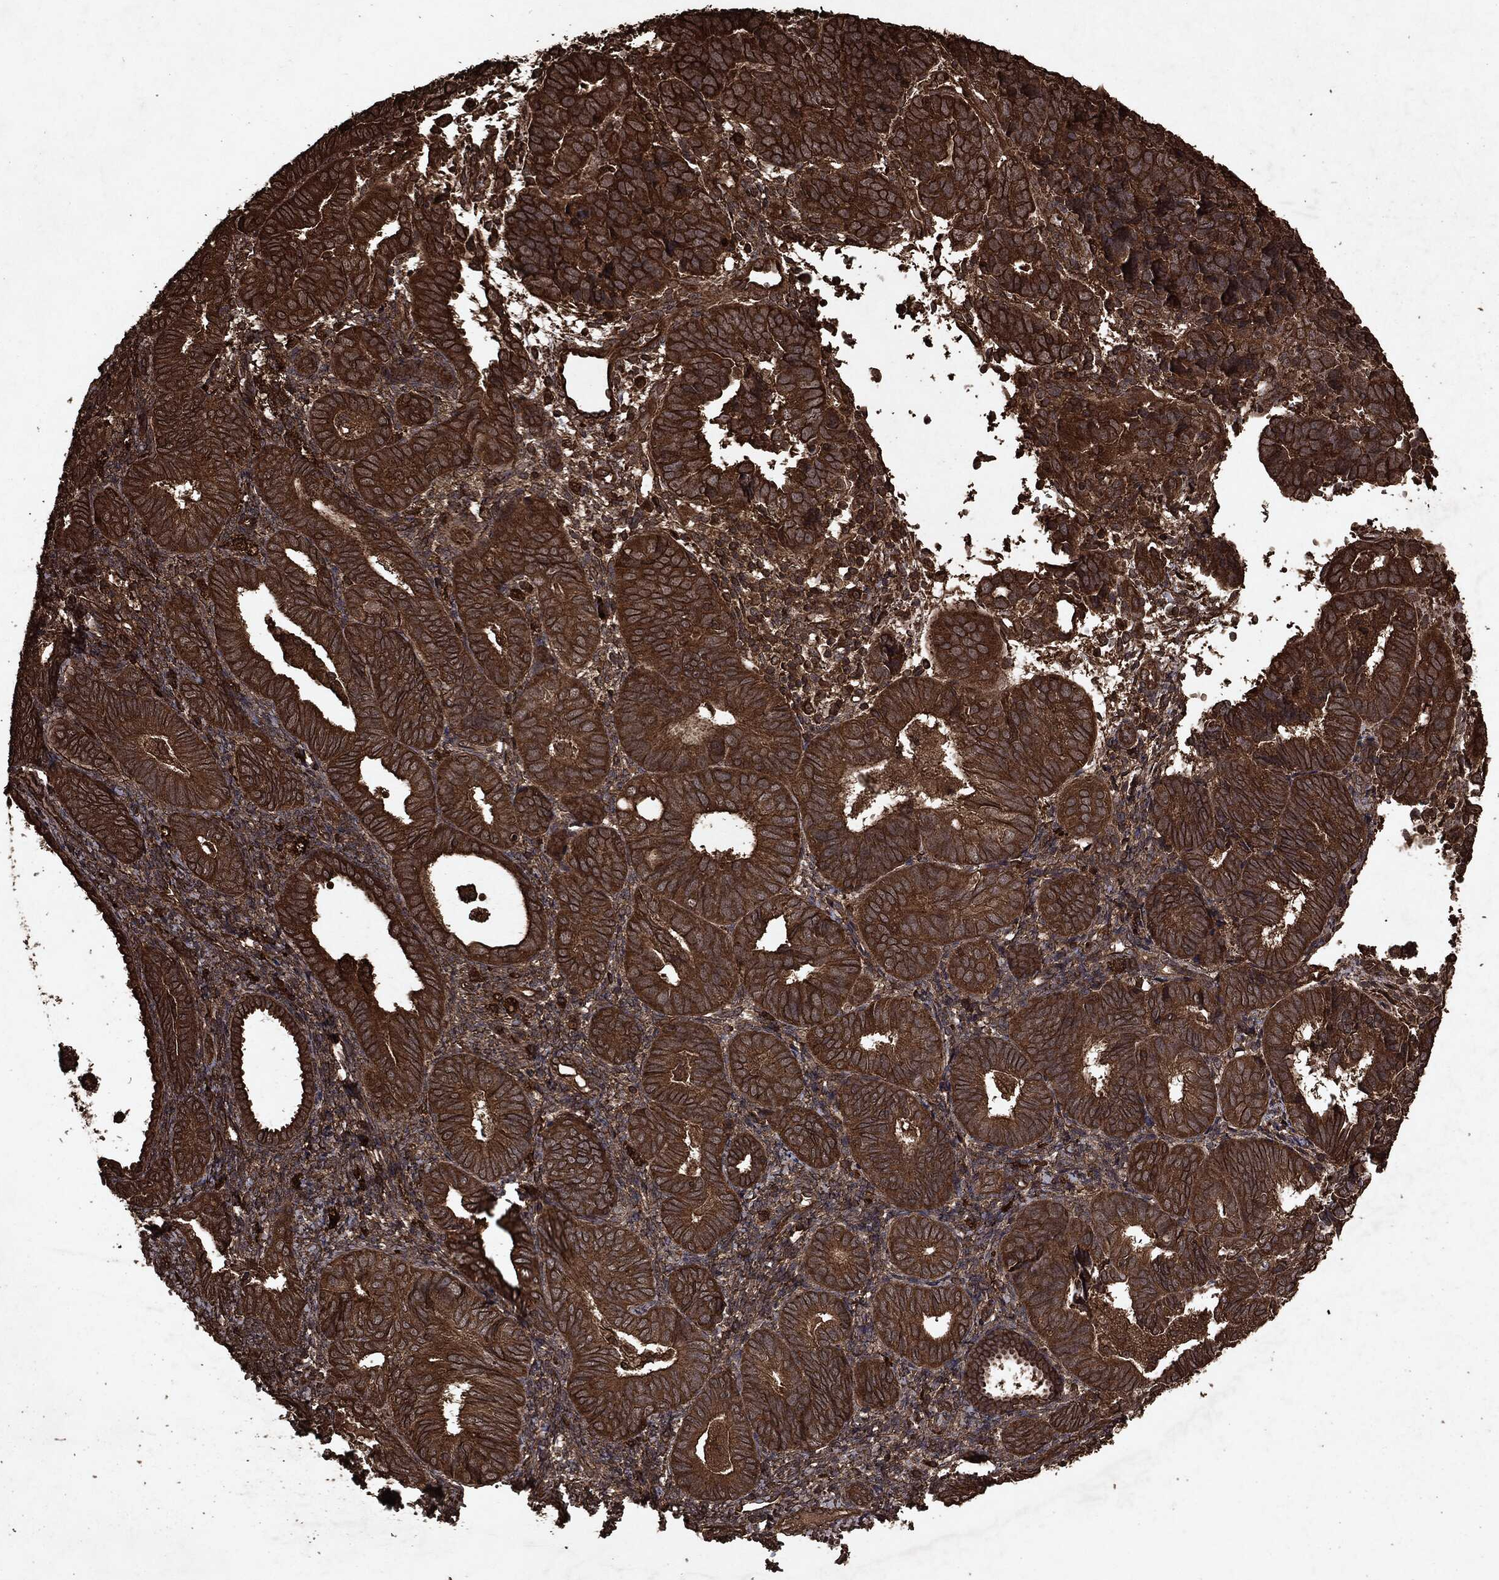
{"staining": {"intensity": "strong", "quantity": ">75%", "location": "cytoplasmic/membranous"}, "tissue": "endometrial cancer", "cell_type": "Tumor cells", "image_type": "cancer", "snomed": [{"axis": "morphology", "description": "Adenocarcinoma, NOS"}, {"axis": "topography", "description": "Endometrium"}], "caption": "Adenocarcinoma (endometrial) was stained to show a protein in brown. There is high levels of strong cytoplasmic/membranous positivity in about >75% of tumor cells. (Stains: DAB in brown, nuclei in blue, Microscopy: brightfield microscopy at high magnification).", "gene": "ARAF", "patient": {"sex": "female", "age": 82}}